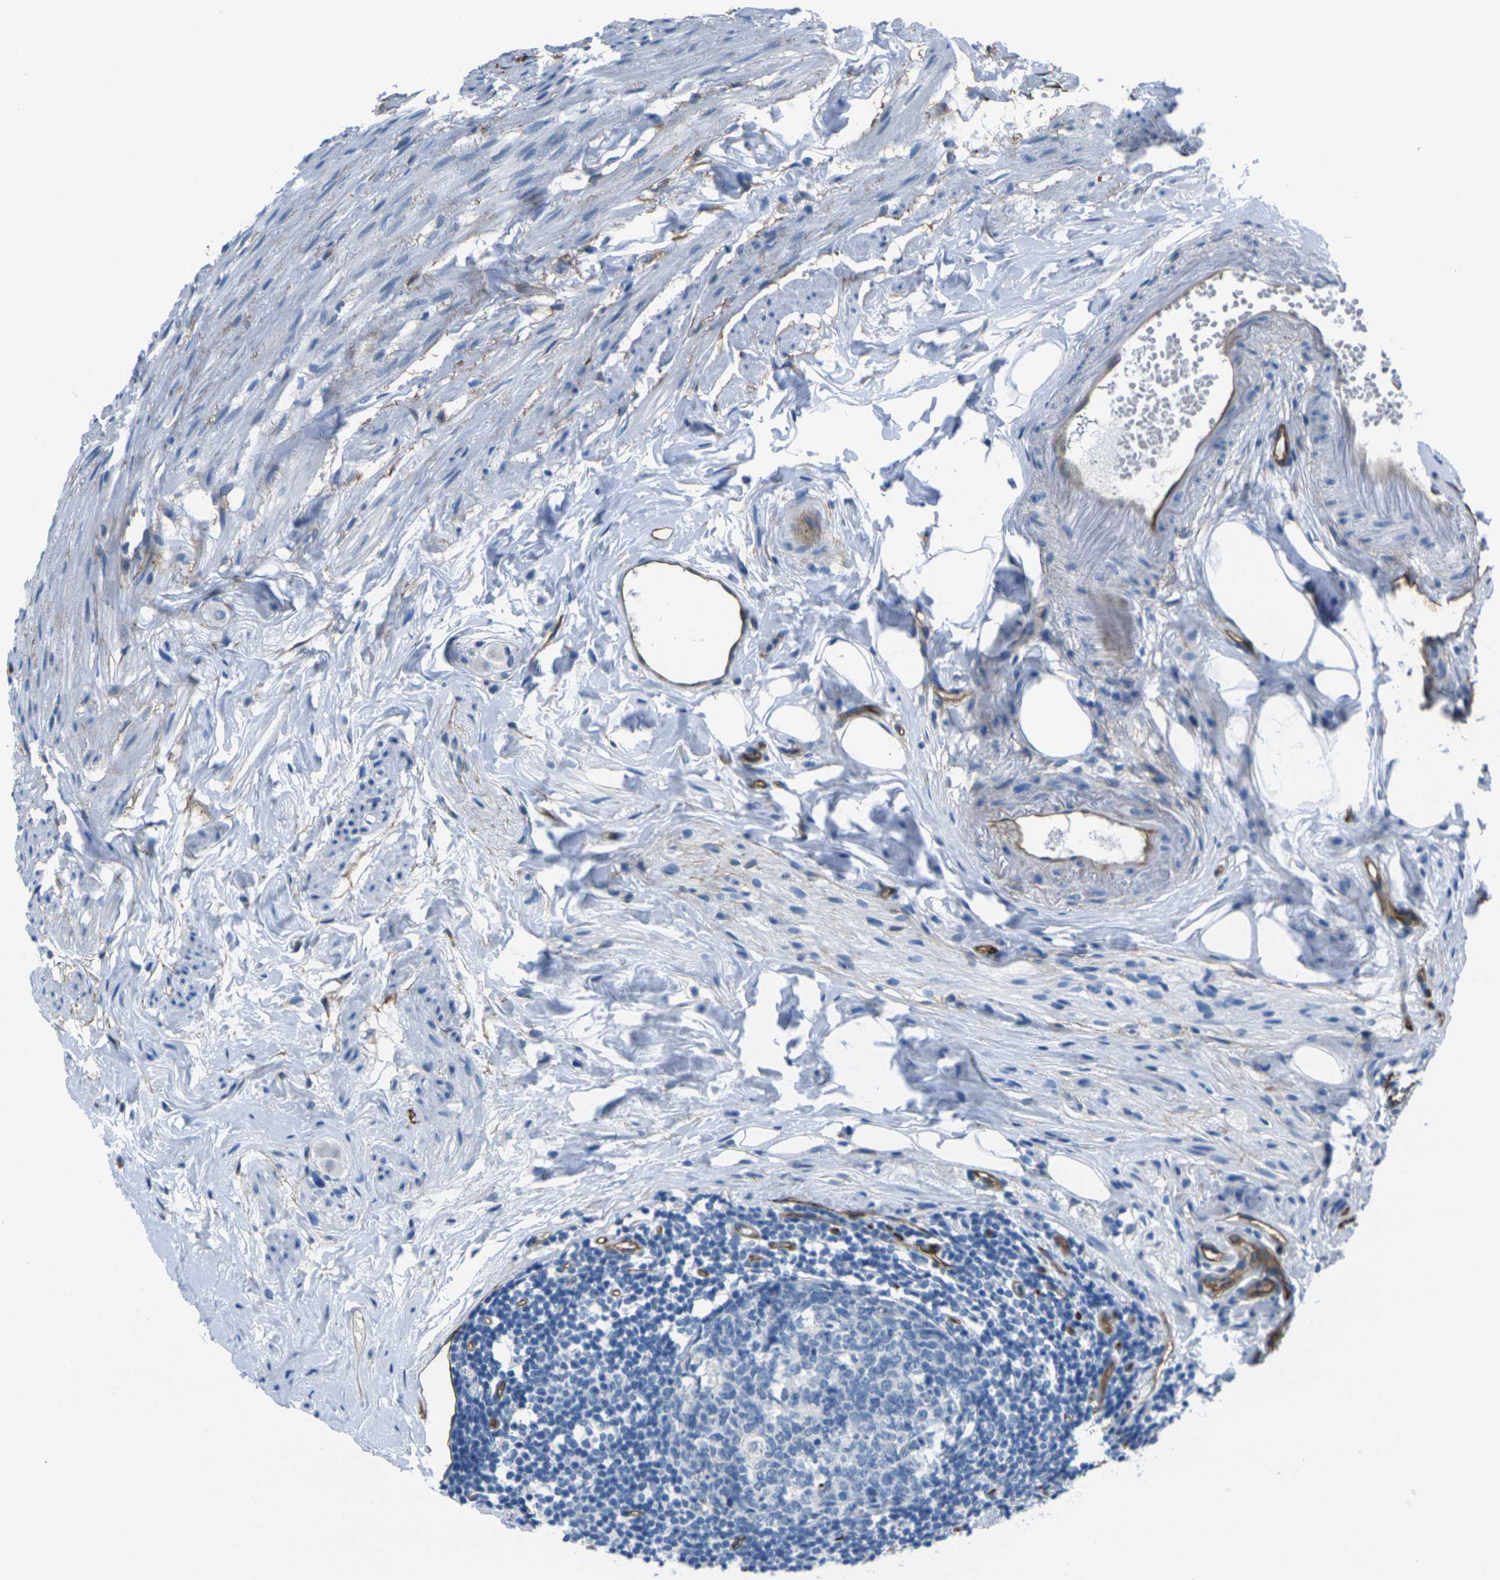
{"staining": {"intensity": "moderate", "quantity": "<25%", "location": "cytoplasmic/membranous"}, "tissue": "appendix", "cell_type": "Glandular cells", "image_type": "normal", "snomed": [{"axis": "morphology", "description": "Normal tissue, NOS"}, {"axis": "topography", "description": "Appendix"}], "caption": "Moderate cytoplasmic/membranous staining is appreciated in approximately <25% of glandular cells in unremarkable appendix.", "gene": "HSPA12B", "patient": {"sex": "female", "age": 77}}